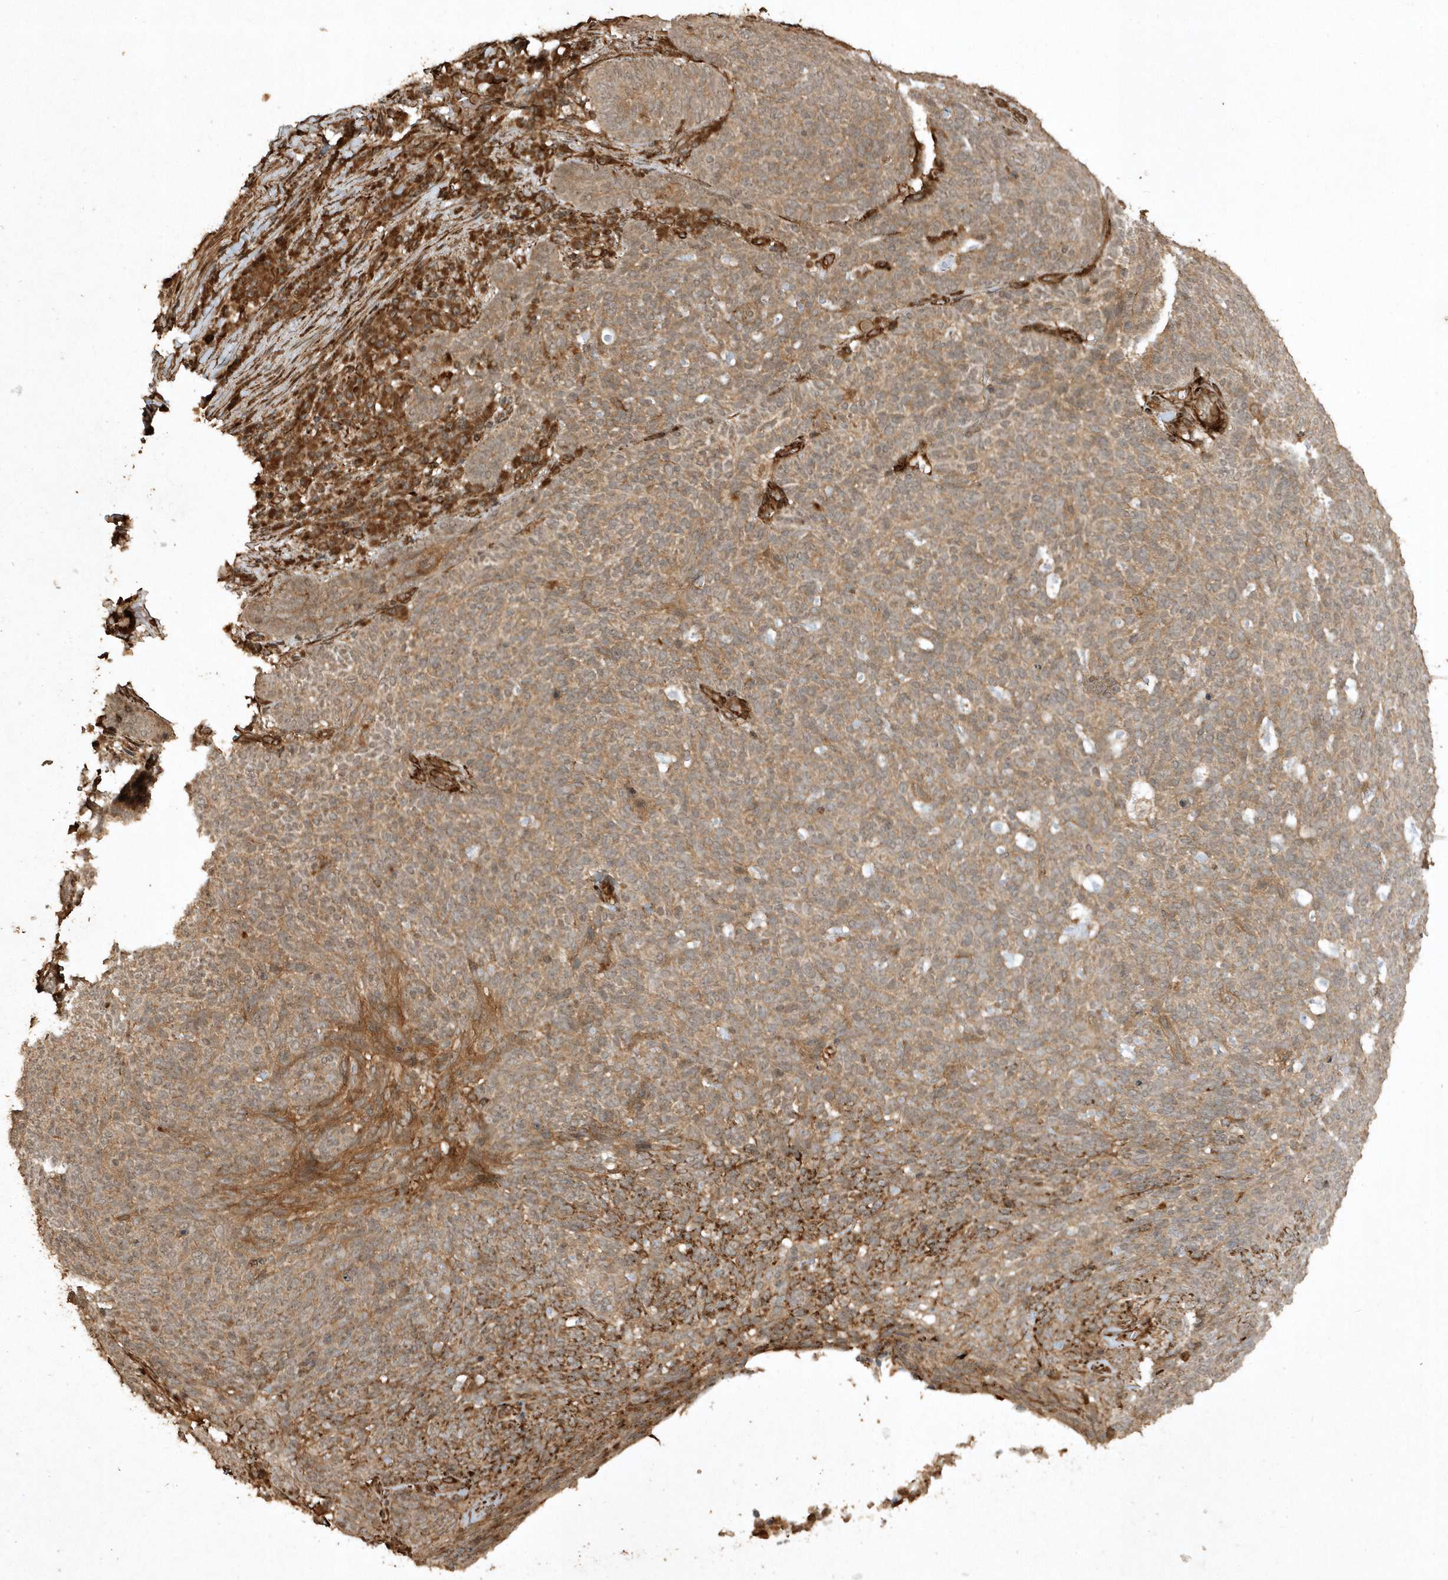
{"staining": {"intensity": "moderate", "quantity": ">75%", "location": "cytoplasmic/membranous"}, "tissue": "skin cancer", "cell_type": "Tumor cells", "image_type": "cancer", "snomed": [{"axis": "morphology", "description": "Squamous cell carcinoma, NOS"}, {"axis": "topography", "description": "Skin"}], "caption": "Immunohistochemistry micrograph of skin squamous cell carcinoma stained for a protein (brown), which reveals medium levels of moderate cytoplasmic/membranous positivity in approximately >75% of tumor cells.", "gene": "AVPI1", "patient": {"sex": "female", "age": 90}}